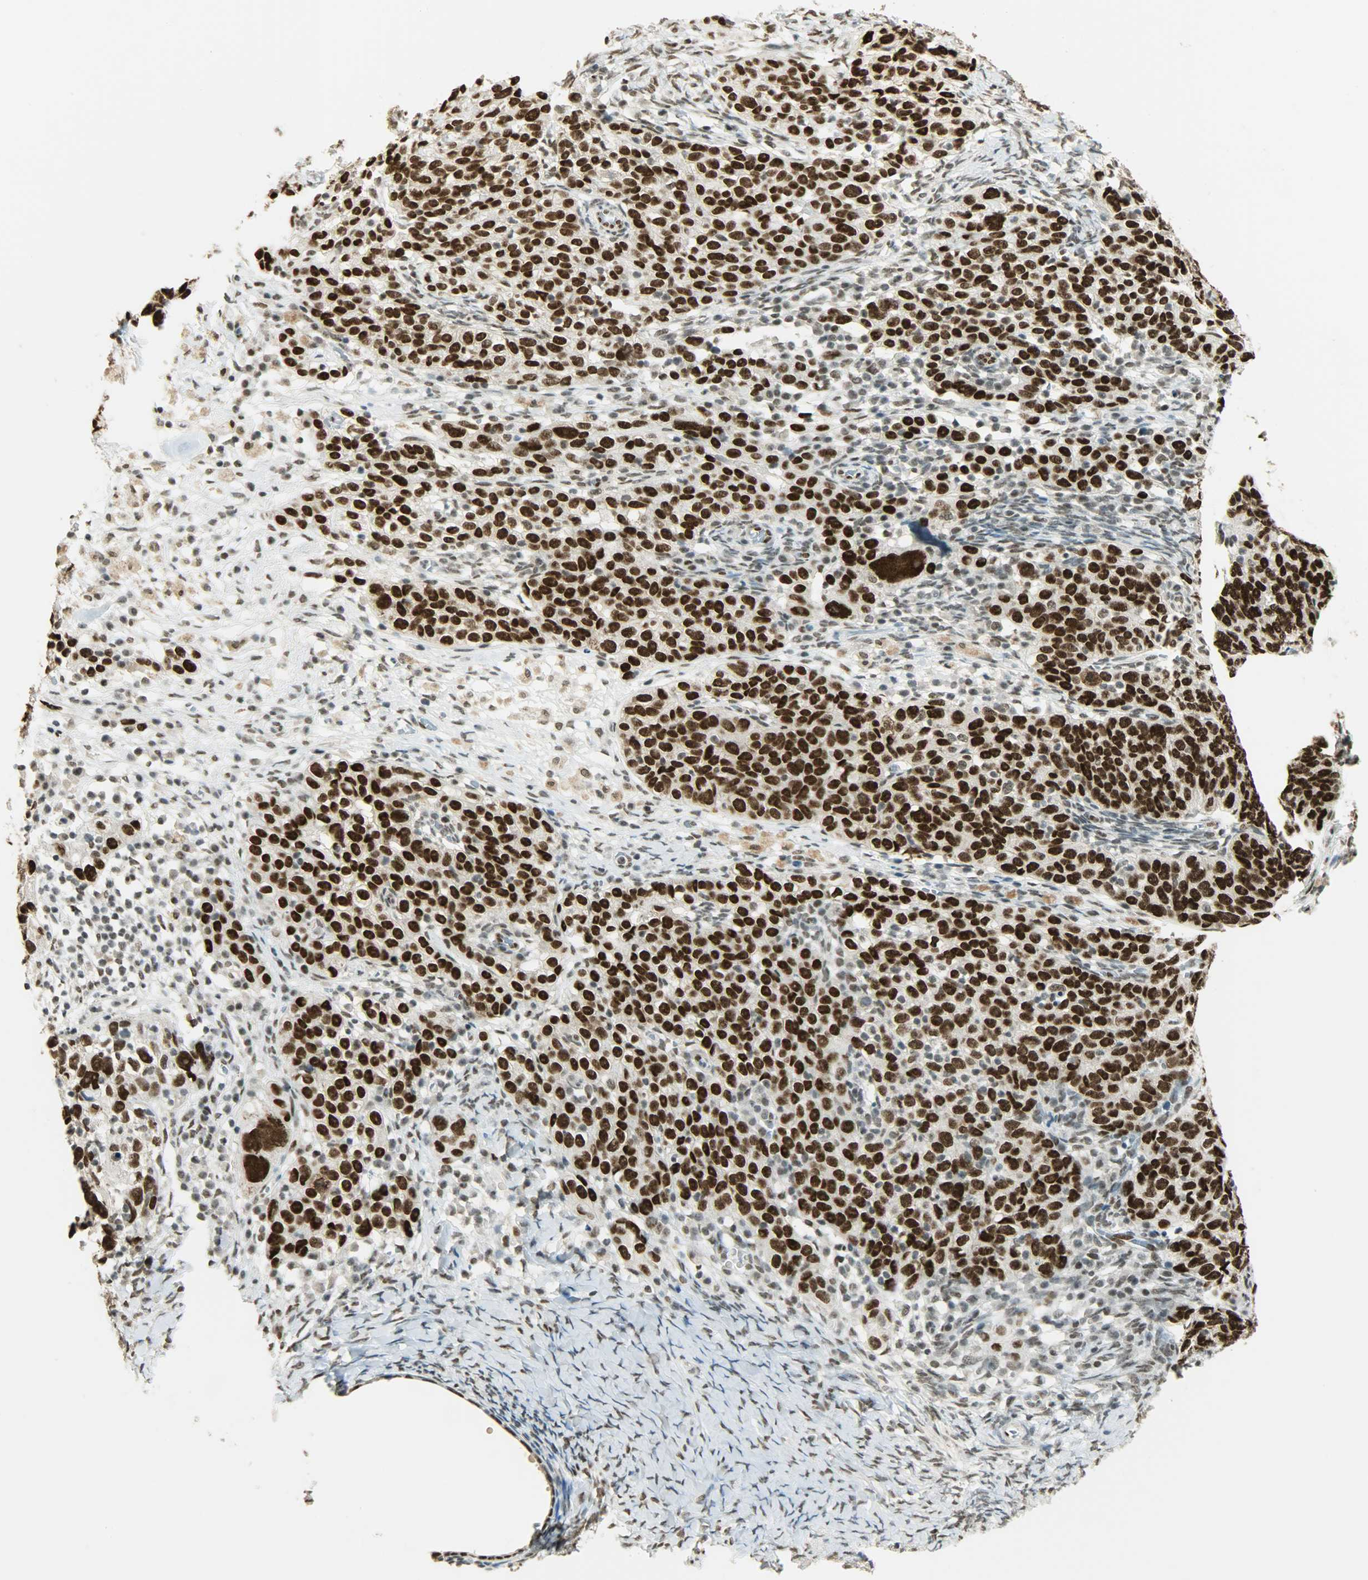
{"staining": {"intensity": "strong", "quantity": ">75%", "location": "nuclear"}, "tissue": "ovarian cancer", "cell_type": "Tumor cells", "image_type": "cancer", "snomed": [{"axis": "morphology", "description": "Normal tissue, NOS"}, {"axis": "morphology", "description": "Cystadenocarcinoma, serous, NOS"}, {"axis": "topography", "description": "Ovary"}], "caption": "High-power microscopy captured an immunohistochemistry image of ovarian cancer, revealing strong nuclear expression in about >75% of tumor cells. (DAB (3,3'-diaminobenzidine) IHC with brightfield microscopy, high magnification).", "gene": "MYEF2", "patient": {"sex": "female", "age": 62}}